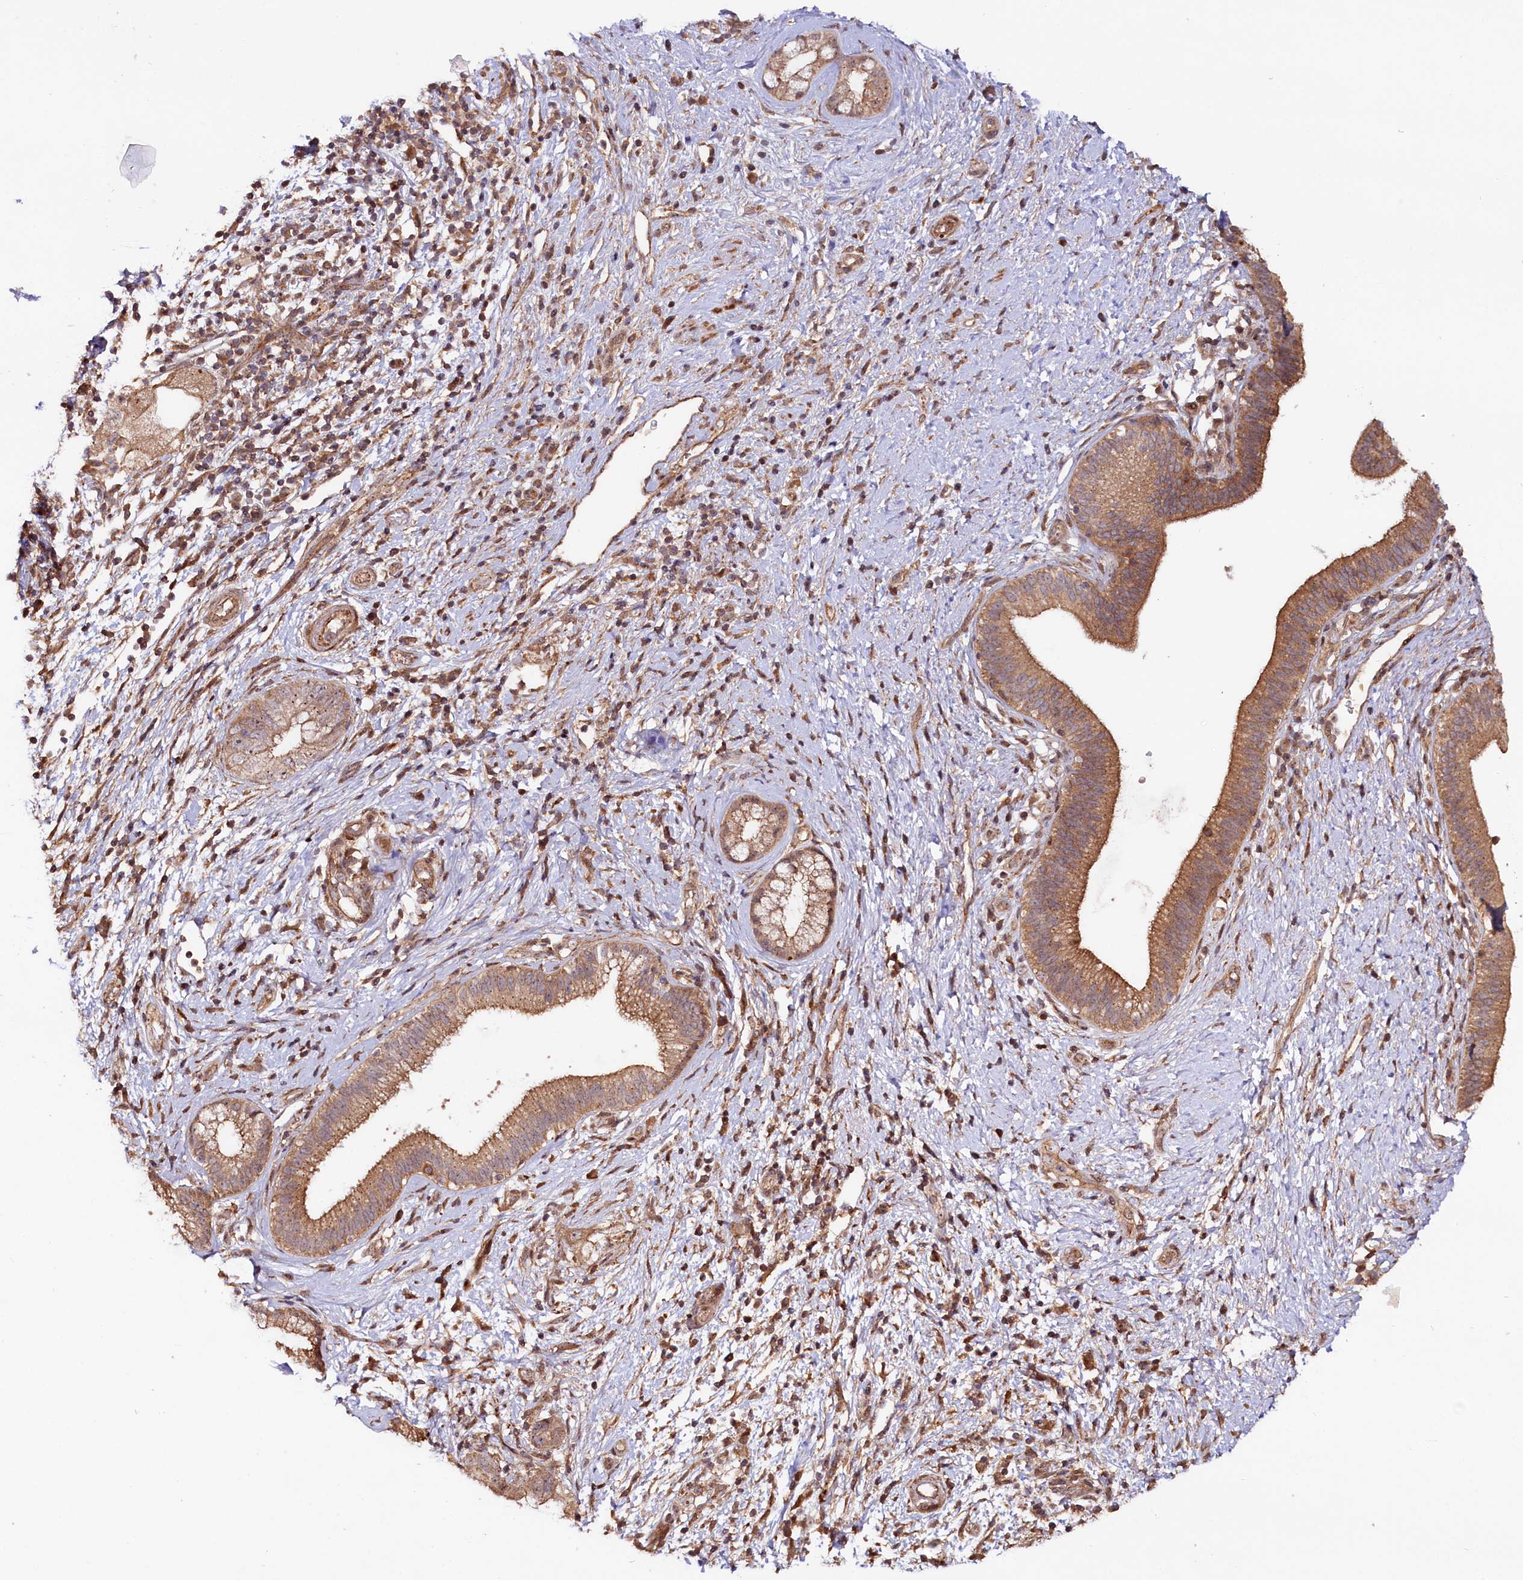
{"staining": {"intensity": "moderate", "quantity": ">75%", "location": "cytoplasmic/membranous"}, "tissue": "pancreatic cancer", "cell_type": "Tumor cells", "image_type": "cancer", "snomed": [{"axis": "morphology", "description": "Adenocarcinoma, NOS"}, {"axis": "topography", "description": "Pancreas"}], "caption": "Pancreatic cancer stained with DAB immunohistochemistry shows medium levels of moderate cytoplasmic/membranous positivity in about >75% of tumor cells. Nuclei are stained in blue.", "gene": "NEDD1", "patient": {"sex": "female", "age": 73}}